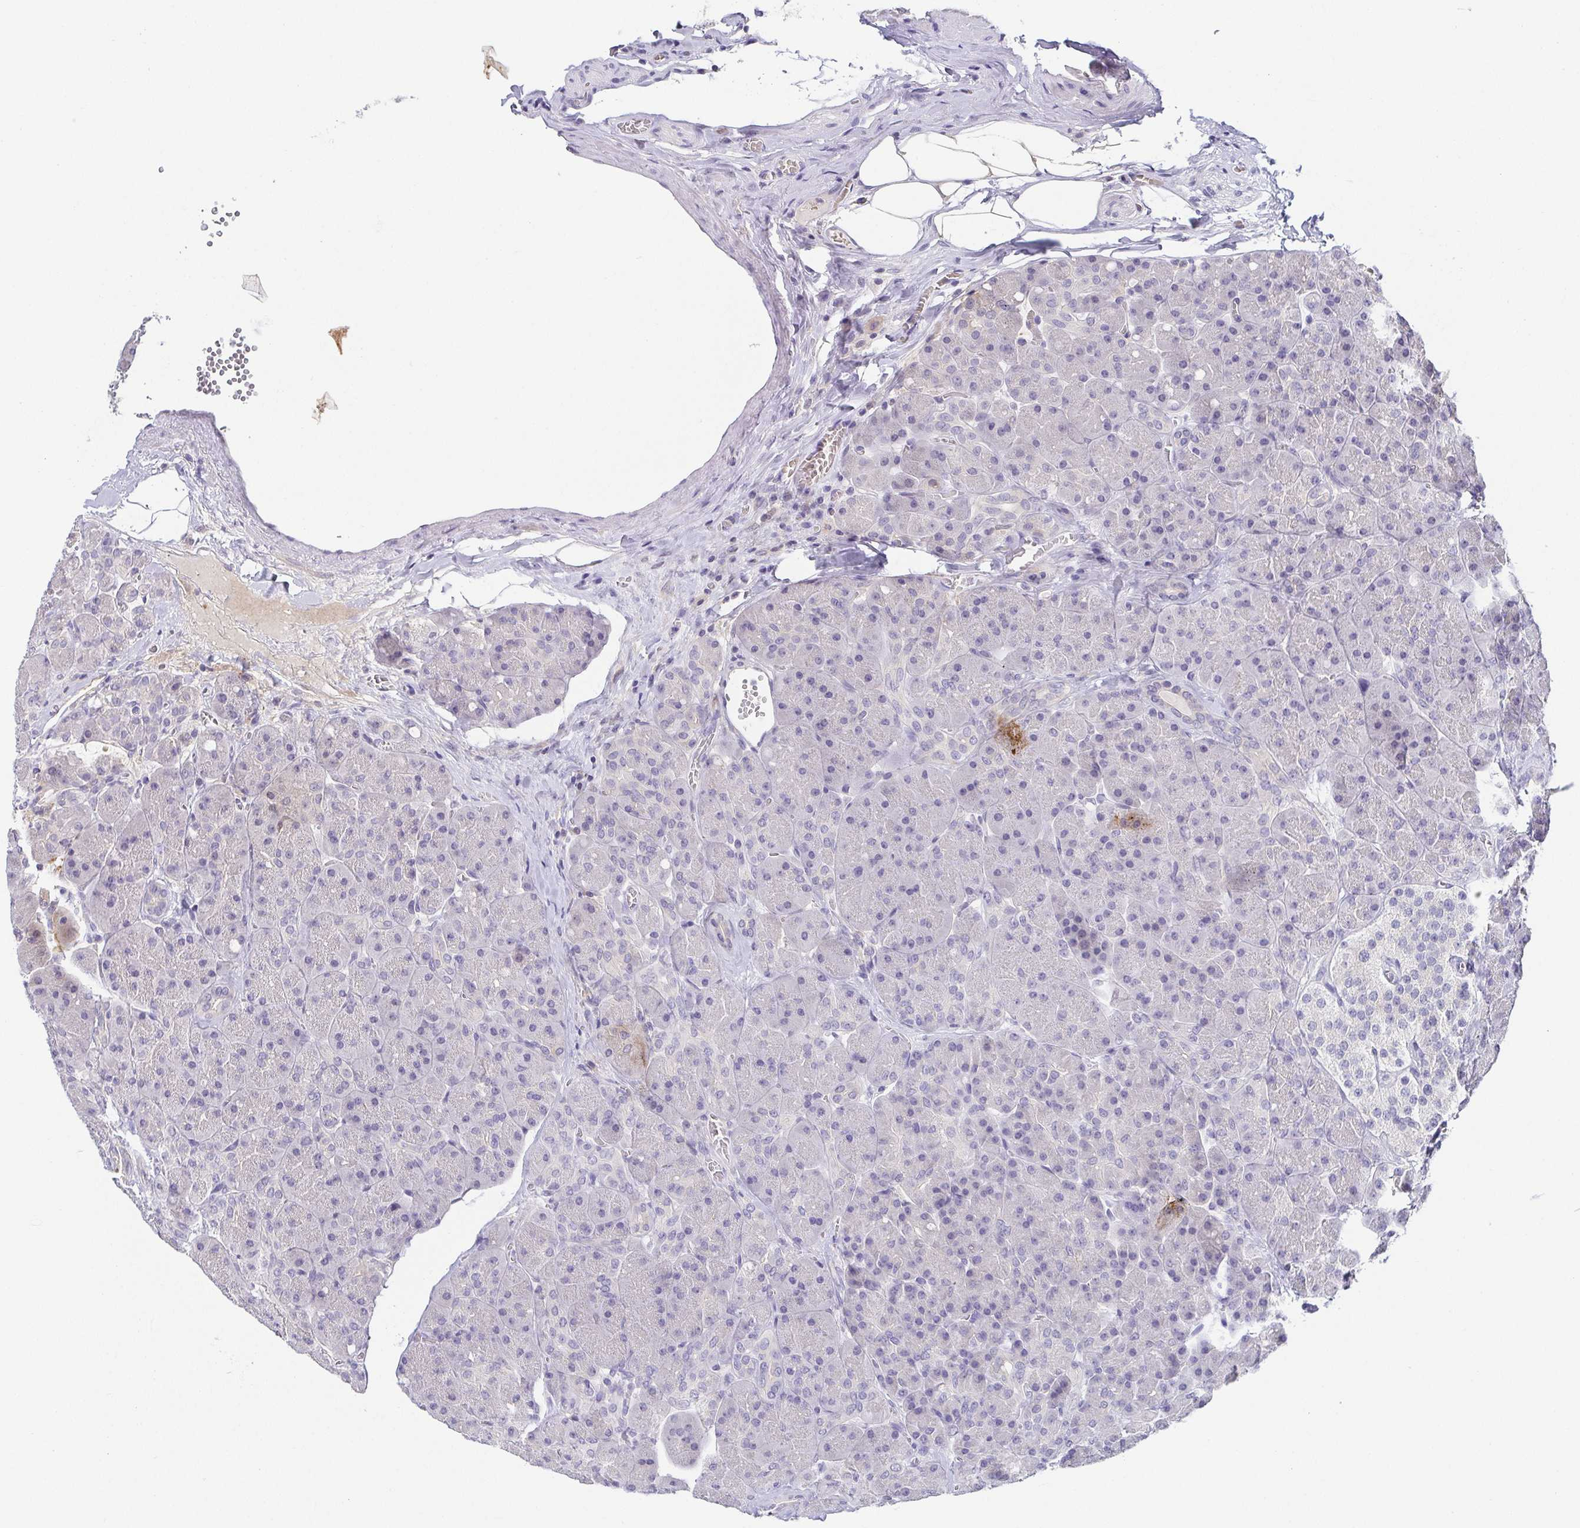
{"staining": {"intensity": "negative", "quantity": "none", "location": "none"}, "tissue": "pancreas", "cell_type": "Exocrine glandular cells", "image_type": "normal", "snomed": [{"axis": "morphology", "description": "Normal tissue, NOS"}, {"axis": "topography", "description": "Pancreas"}], "caption": "Photomicrograph shows no protein staining in exocrine glandular cells of unremarkable pancreas. (DAB IHC, high magnification).", "gene": "RNASE7", "patient": {"sex": "male", "age": 55}}